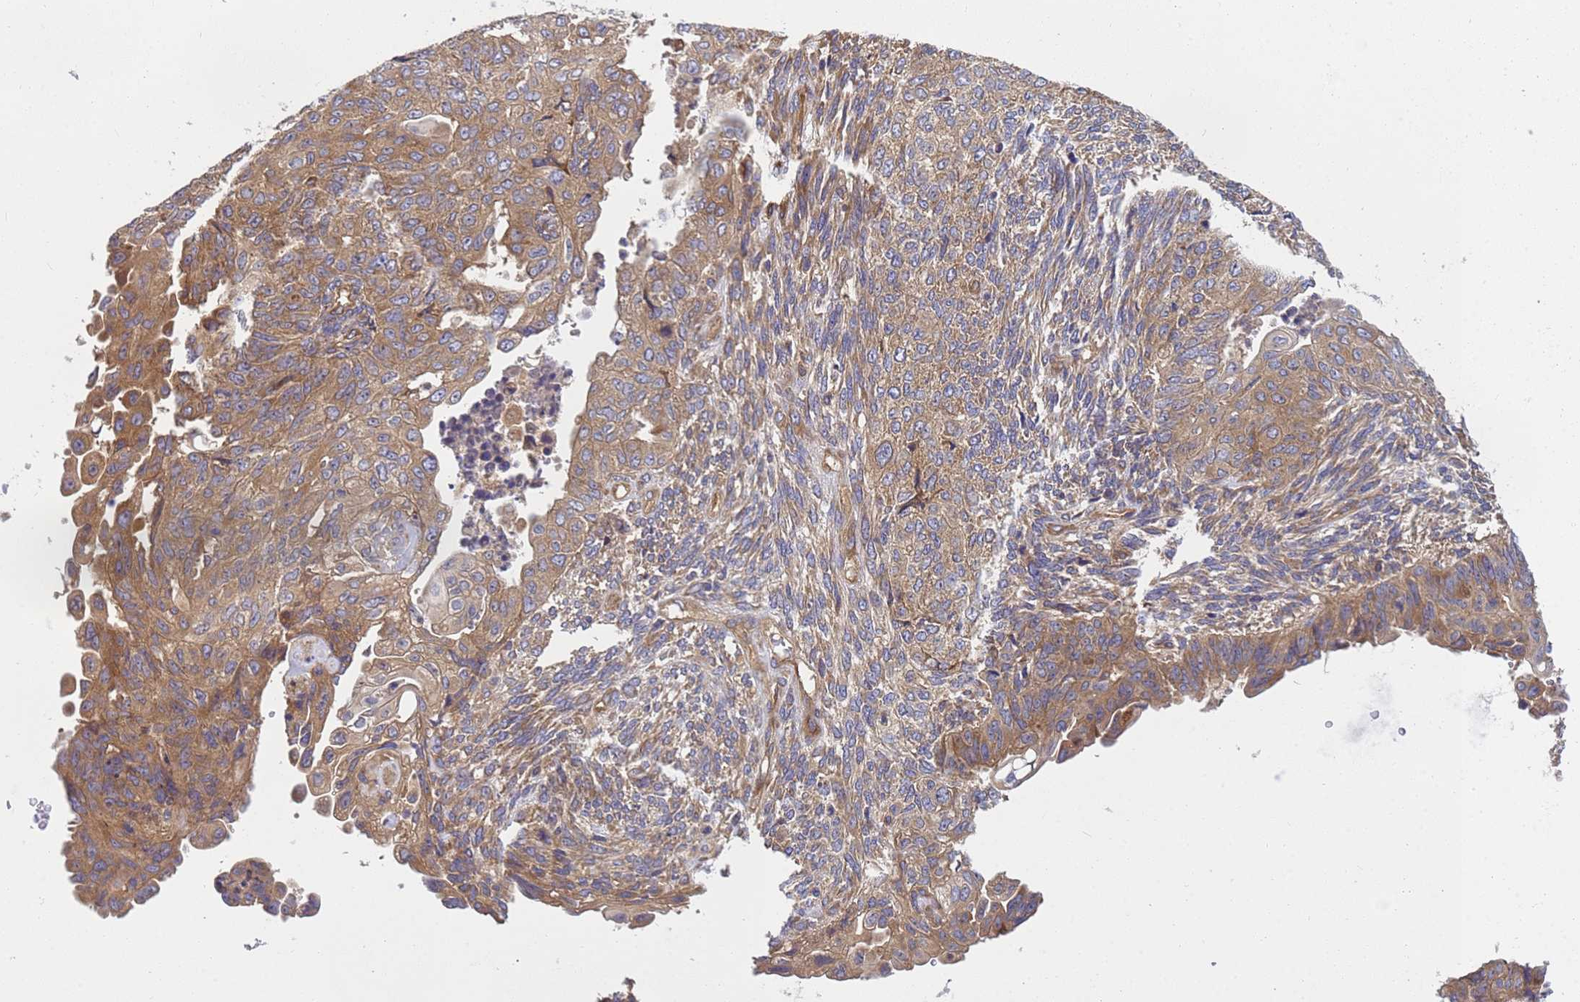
{"staining": {"intensity": "moderate", "quantity": ">75%", "location": "cytoplasmic/membranous"}, "tissue": "endometrial cancer", "cell_type": "Tumor cells", "image_type": "cancer", "snomed": [{"axis": "morphology", "description": "Adenocarcinoma, NOS"}, {"axis": "topography", "description": "Endometrium"}], "caption": "Protein staining demonstrates moderate cytoplasmic/membranous positivity in about >75% of tumor cells in adenocarcinoma (endometrial).", "gene": "BECN1", "patient": {"sex": "female", "age": 32}}